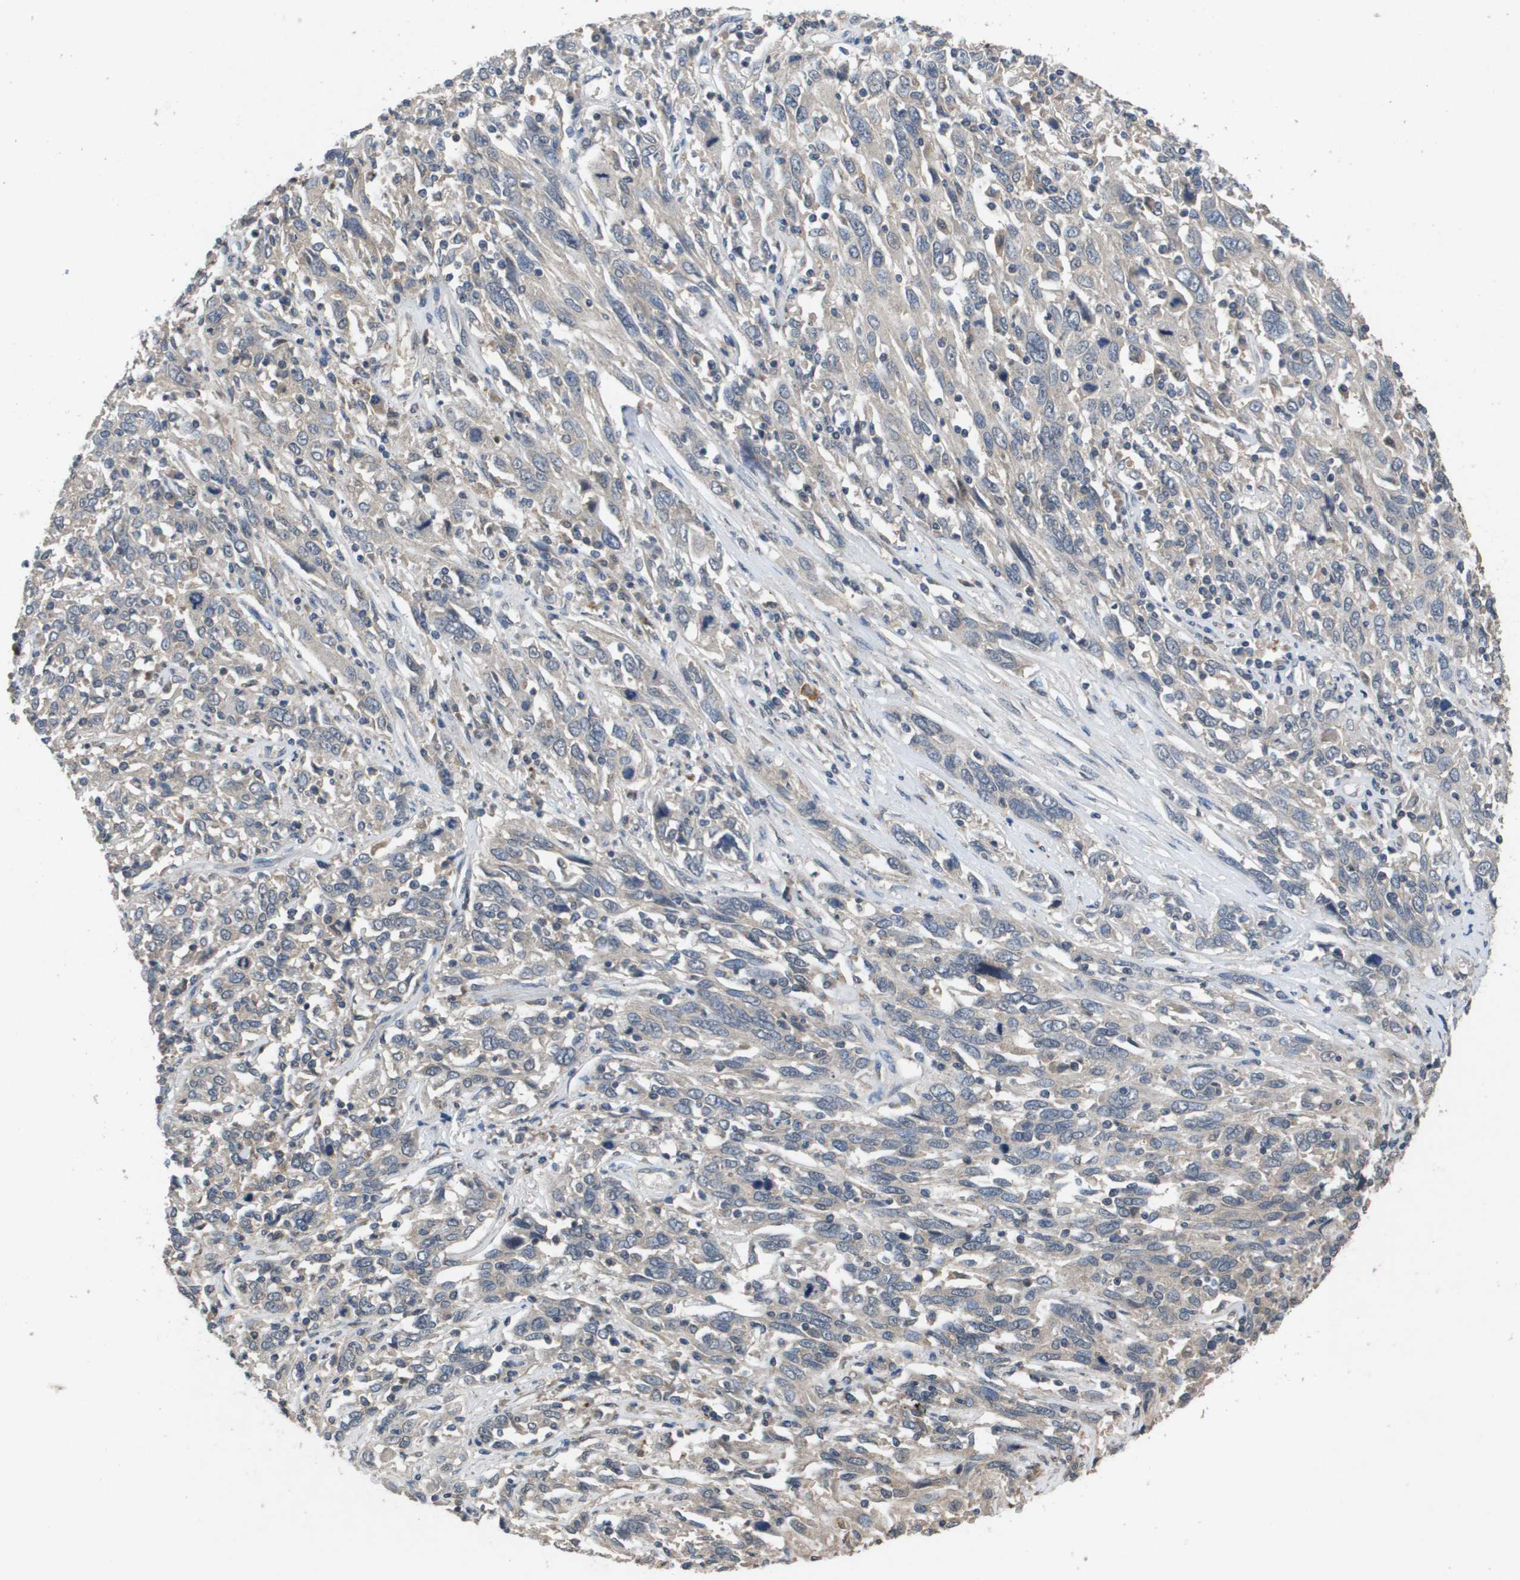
{"staining": {"intensity": "weak", "quantity": "<25%", "location": "cytoplasmic/membranous"}, "tissue": "cervical cancer", "cell_type": "Tumor cells", "image_type": "cancer", "snomed": [{"axis": "morphology", "description": "Squamous cell carcinoma, NOS"}, {"axis": "topography", "description": "Cervix"}], "caption": "Cervical squamous cell carcinoma was stained to show a protein in brown. There is no significant staining in tumor cells.", "gene": "PROC", "patient": {"sex": "female", "age": 46}}